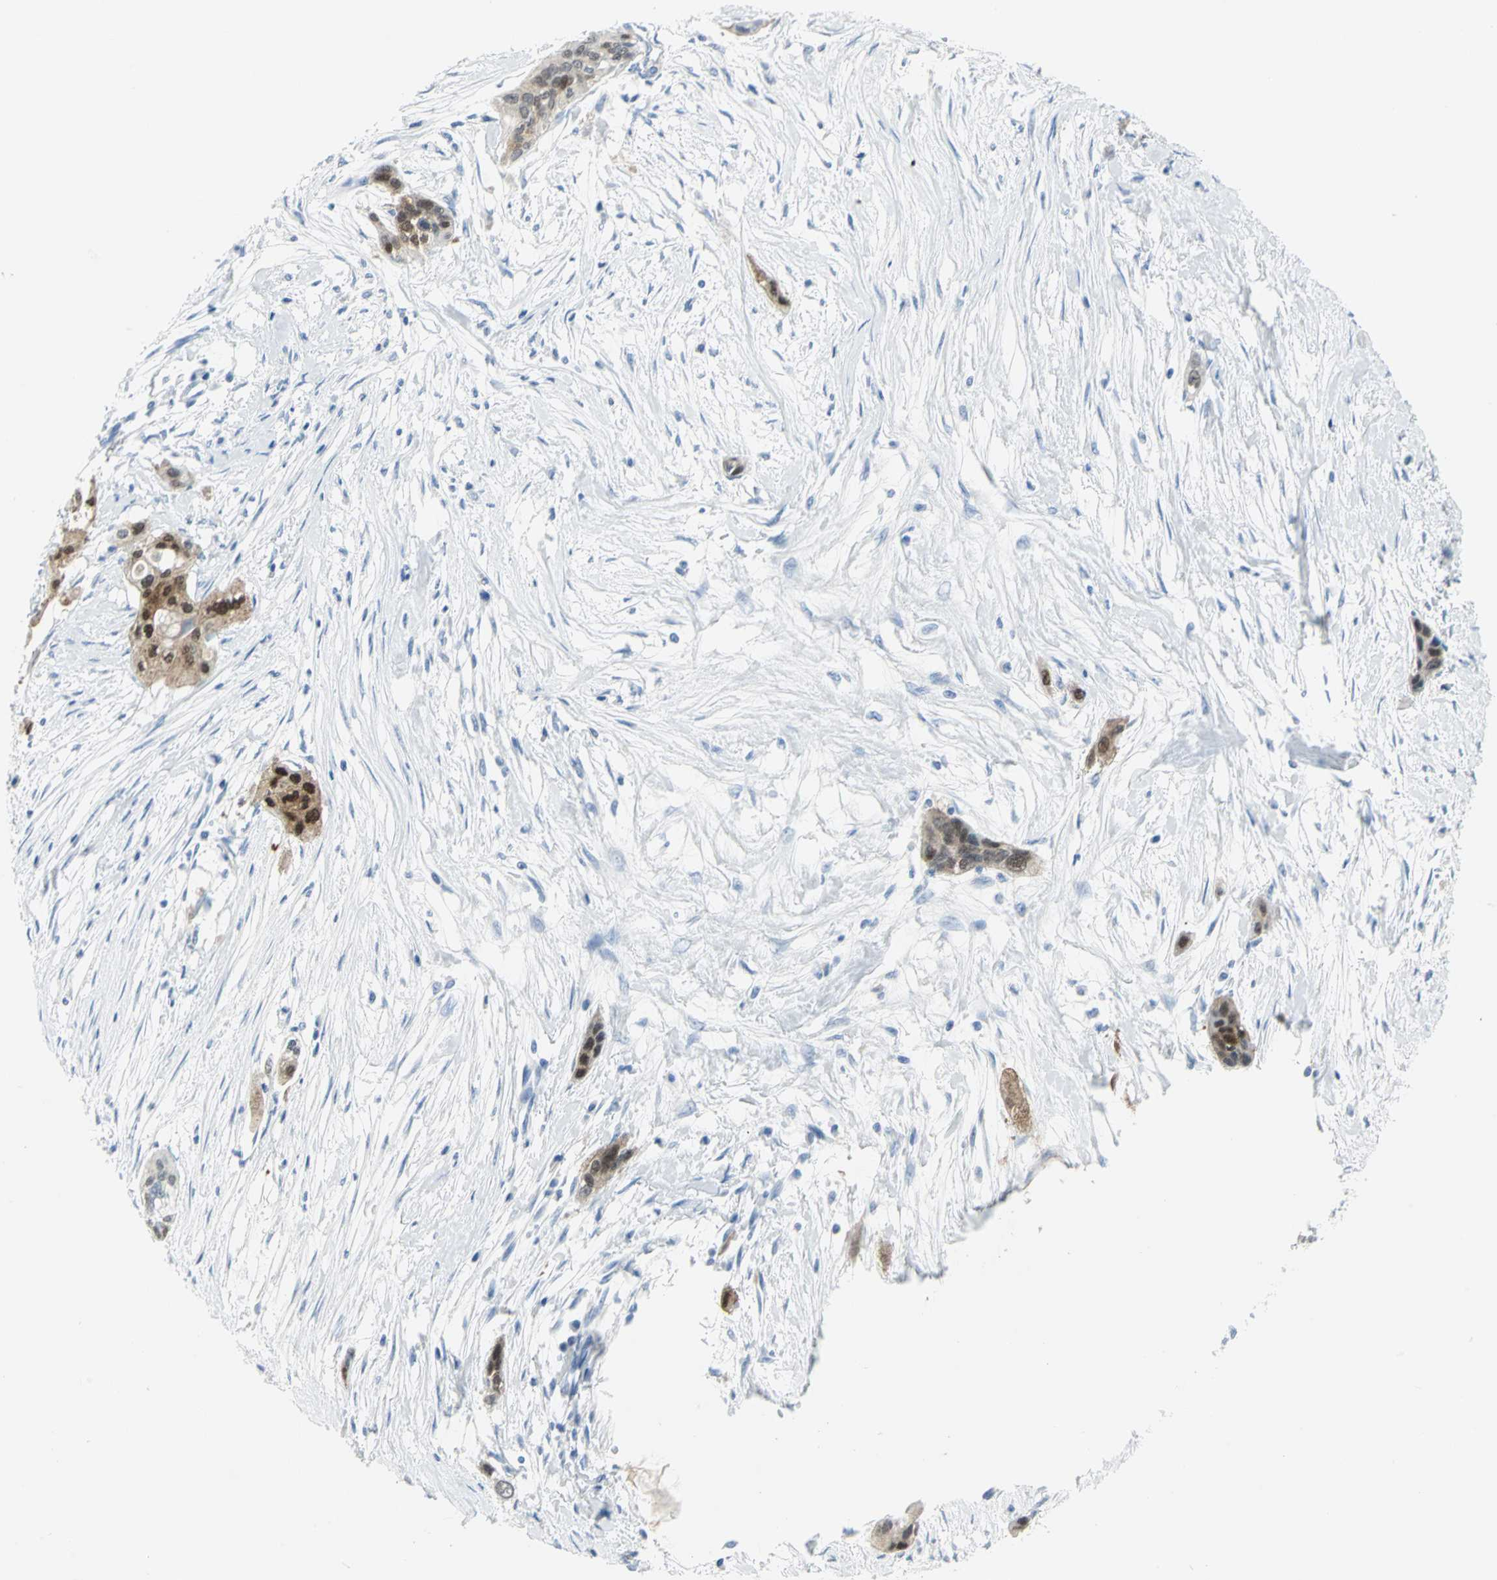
{"staining": {"intensity": "moderate", "quantity": ">75%", "location": "cytoplasmic/membranous,nuclear"}, "tissue": "pancreatic cancer", "cell_type": "Tumor cells", "image_type": "cancer", "snomed": [{"axis": "morphology", "description": "Adenocarcinoma, NOS"}, {"axis": "topography", "description": "Pancreas"}], "caption": "Immunohistochemistry micrograph of pancreatic cancer stained for a protein (brown), which reveals medium levels of moderate cytoplasmic/membranous and nuclear staining in about >75% of tumor cells.", "gene": "SFN", "patient": {"sex": "female", "age": 60}}